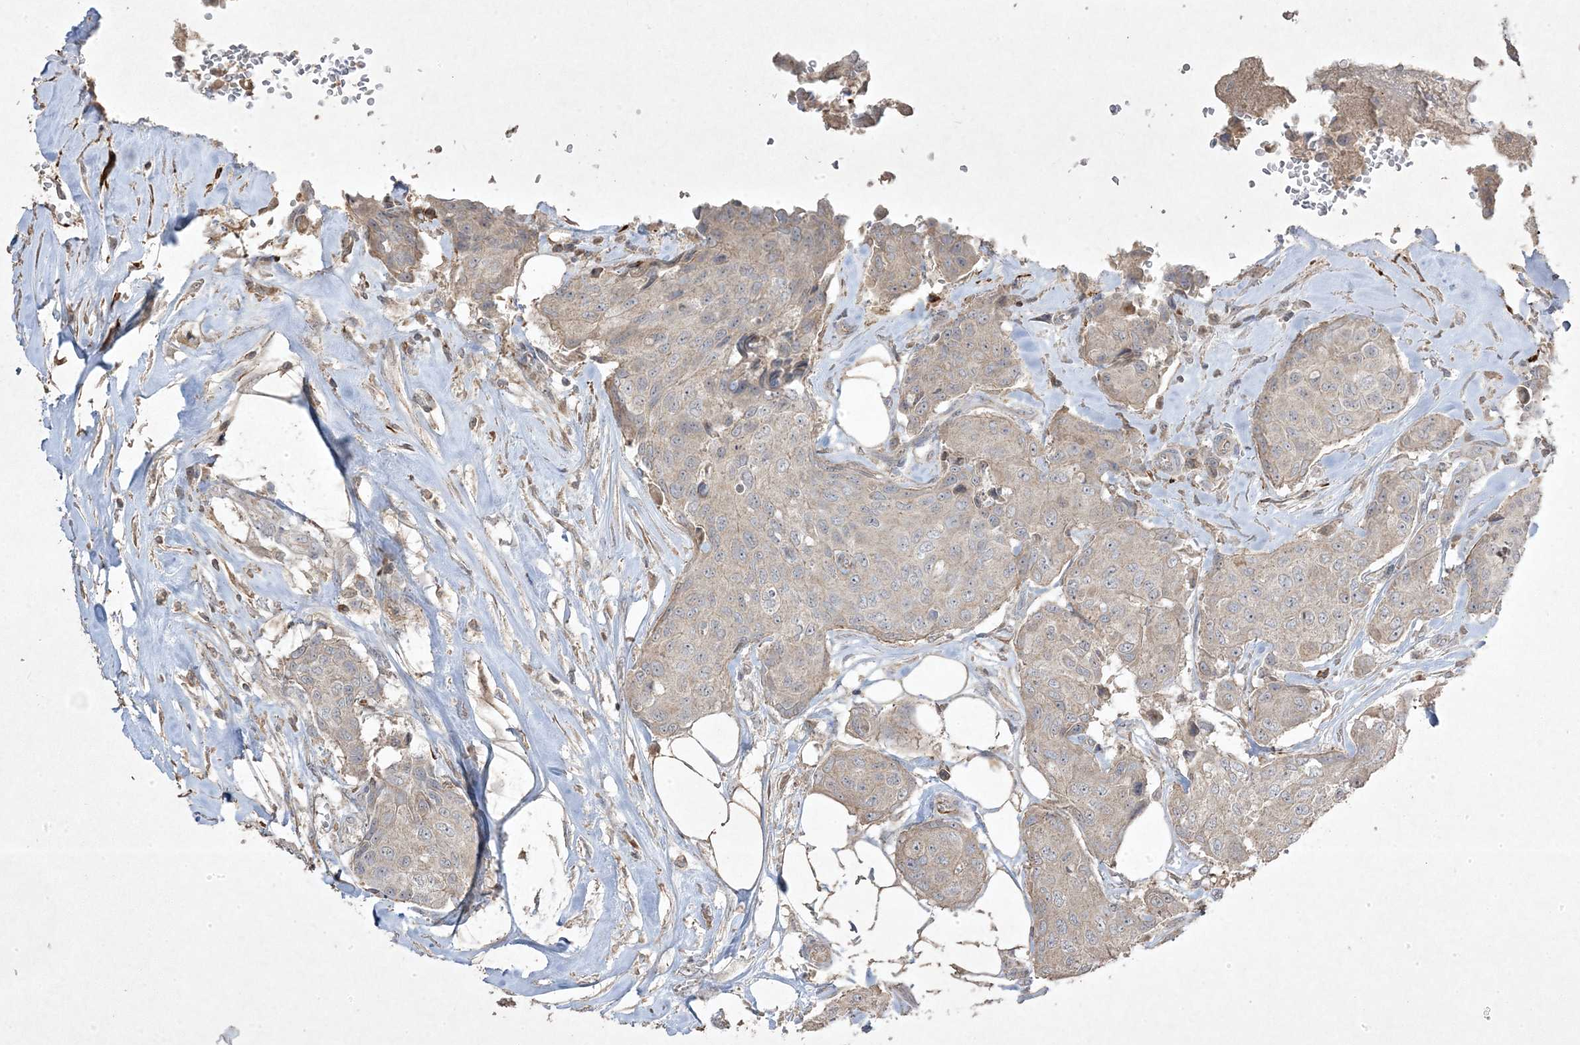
{"staining": {"intensity": "weak", "quantity": "<25%", "location": "cytoplasmic/membranous"}, "tissue": "breast cancer", "cell_type": "Tumor cells", "image_type": "cancer", "snomed": [{"axis": "morphology", "description": "Duct carcinoma"}, {"axis": "topography", "description": "Breast"}], "caption": "Human breast invasive ductal carcinoma stained for a protein using immunohistochemistry (IHC) reveals no staining in tumor cells.", "gene": "RGL4", "patient": {"sex": "female", "age": 80}}